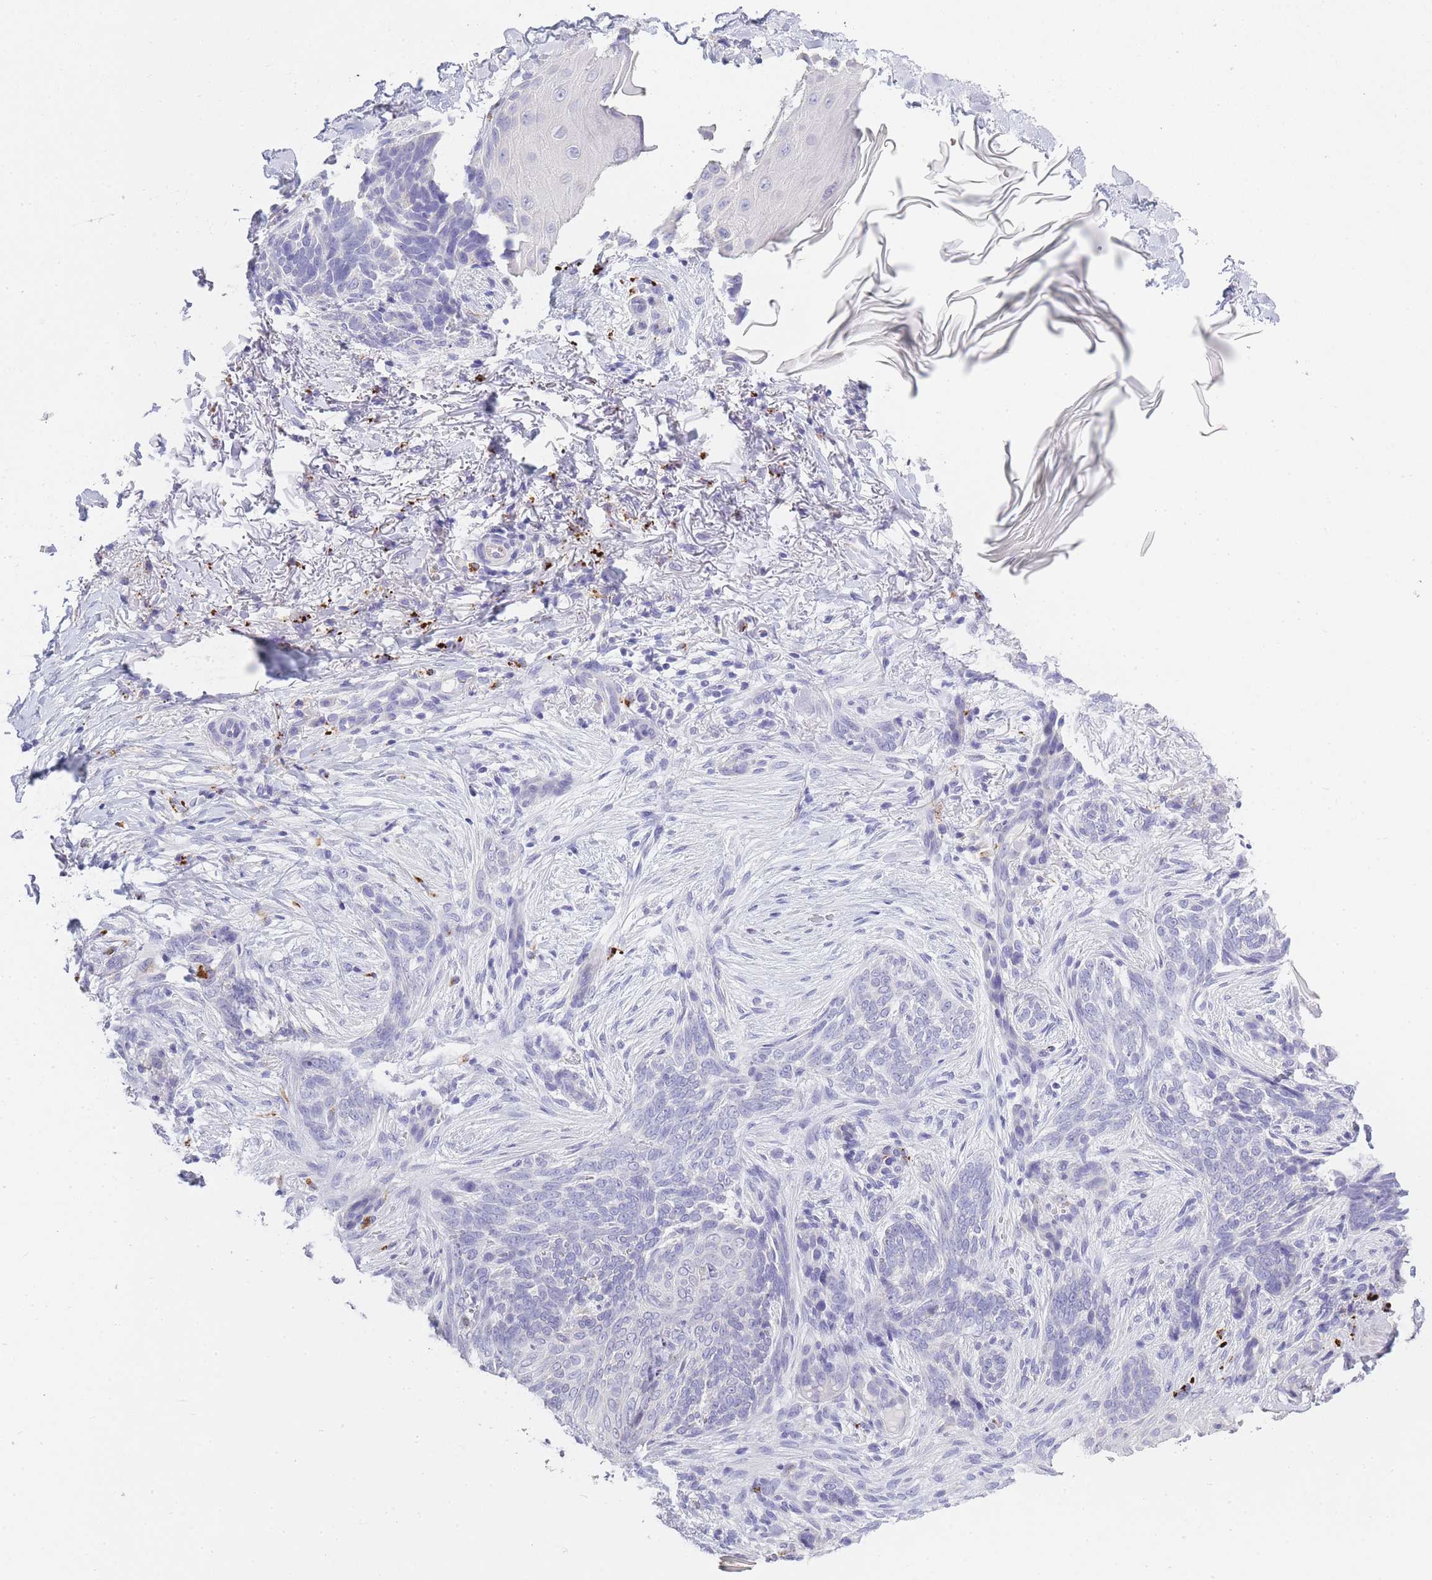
{"staining": {"intensity": "negative", "quantity": "none", "location": "none"}, "tissue": "skin cancer", "cell_type": "Tumor cells", "image_type": "cancer", "snomed": [{"axis": "morphology", "description": "Normal tissue, NOS"}, {"axis": "morphology", "description": "Basal cell carcinoma"}, {"axis": "topography", "description": "Skin"}], "caption": "Tumor cells are negative for protein expression in human skin cancer.", "gene": "RHO", "patient": {"sex": "female", "age": 67}}